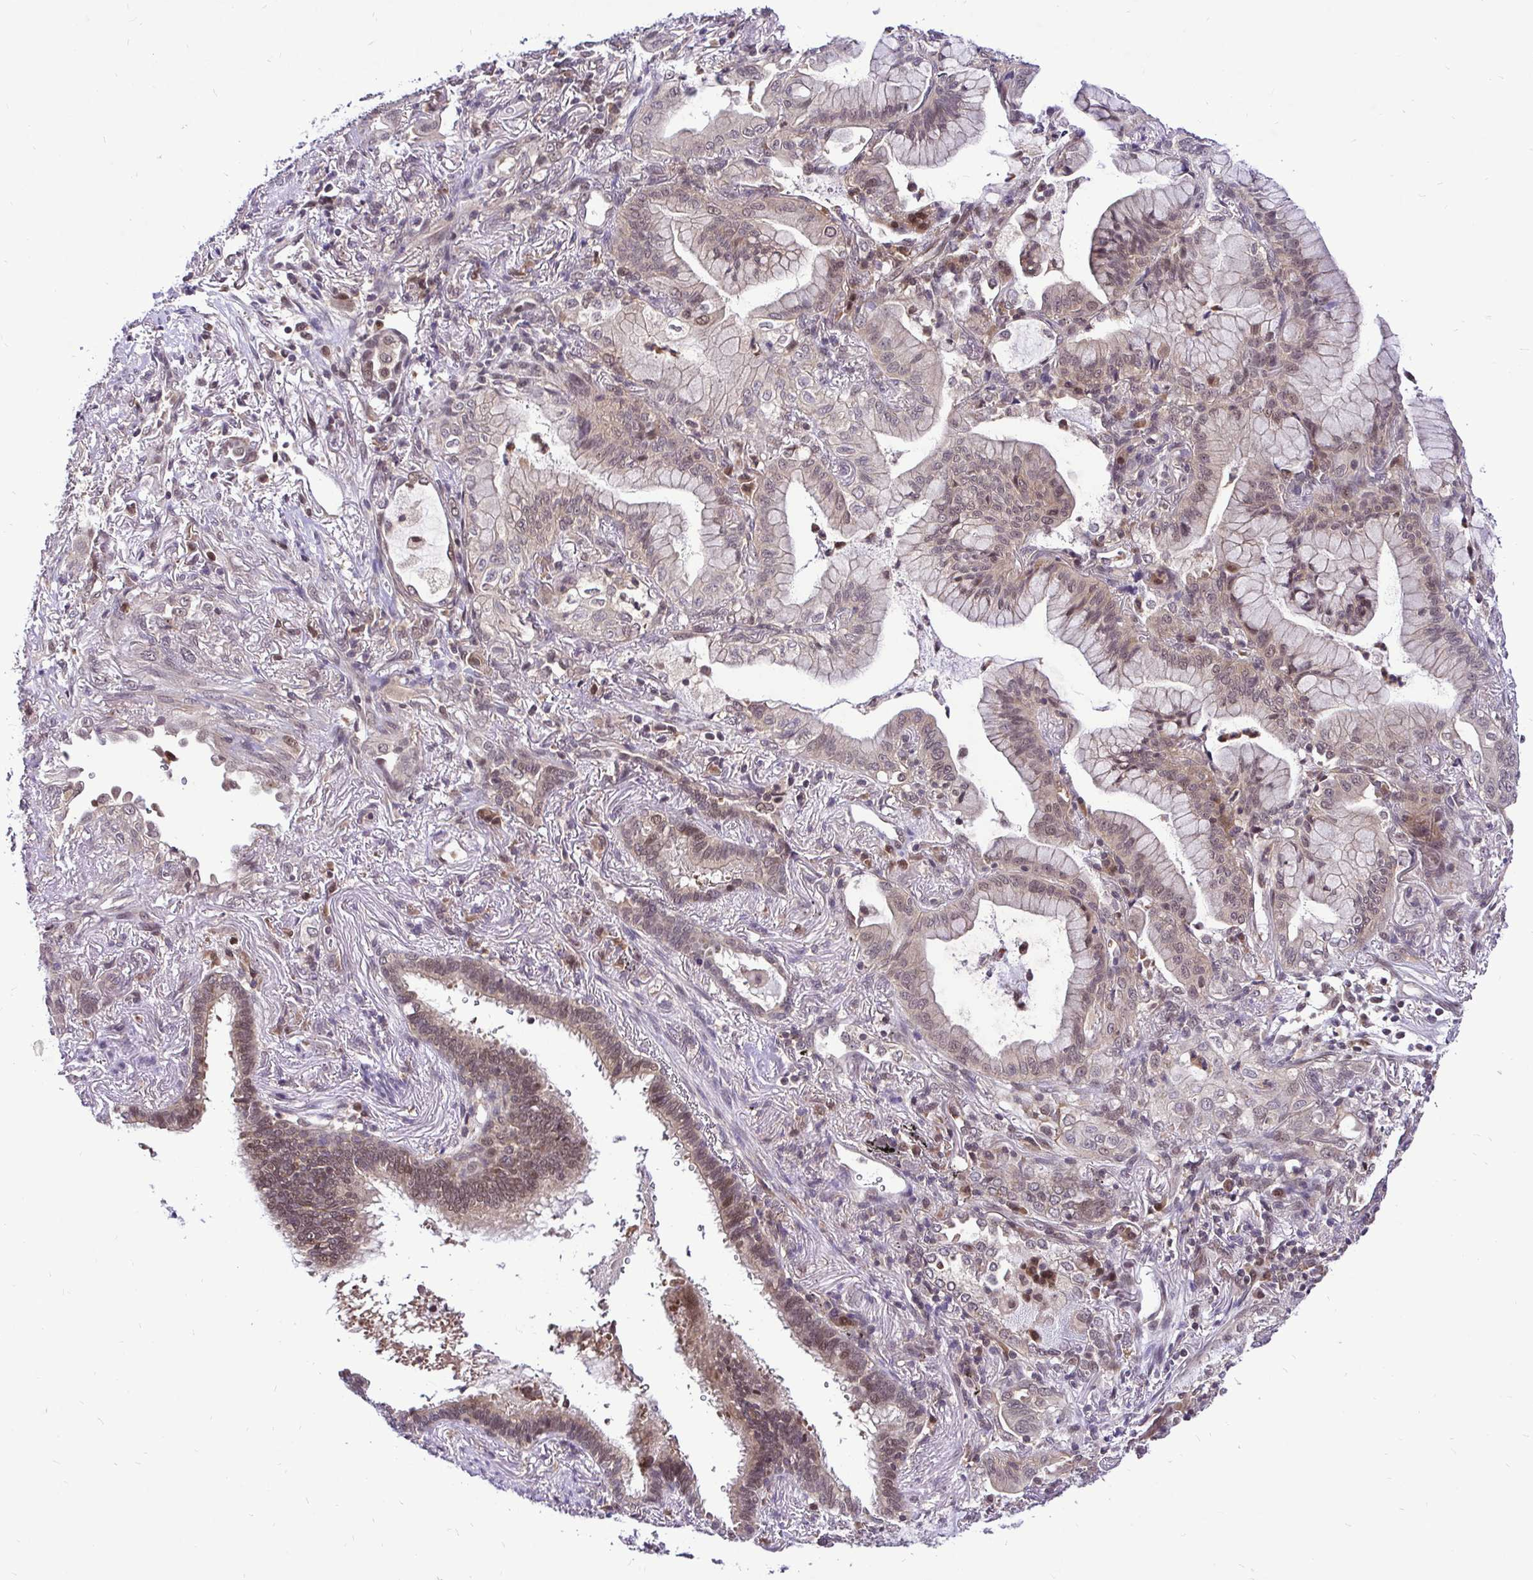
{"staining": {"intensity": "weak", "quantity": "25%-75%", "location": "cytoplasmic/membranous,nuclear"}, "tissue": "lung cancer", "cell_type": "Tumor cells", "image_type": "cancer", "snomed": [{"axis": "morphology", "description": "Adenocarcinoma, NOS"}, {"axis": "topography", "description": "Lung"}], "caption": "Tumor cells reveal low levels of weak cytoplasmic/membranous and nuclear expression in approximately 25%-75% of cells in lung cancer (adenocarcinoma).", "gene": "UBE2M", "patient": {"sex": "male", "age": 77}}